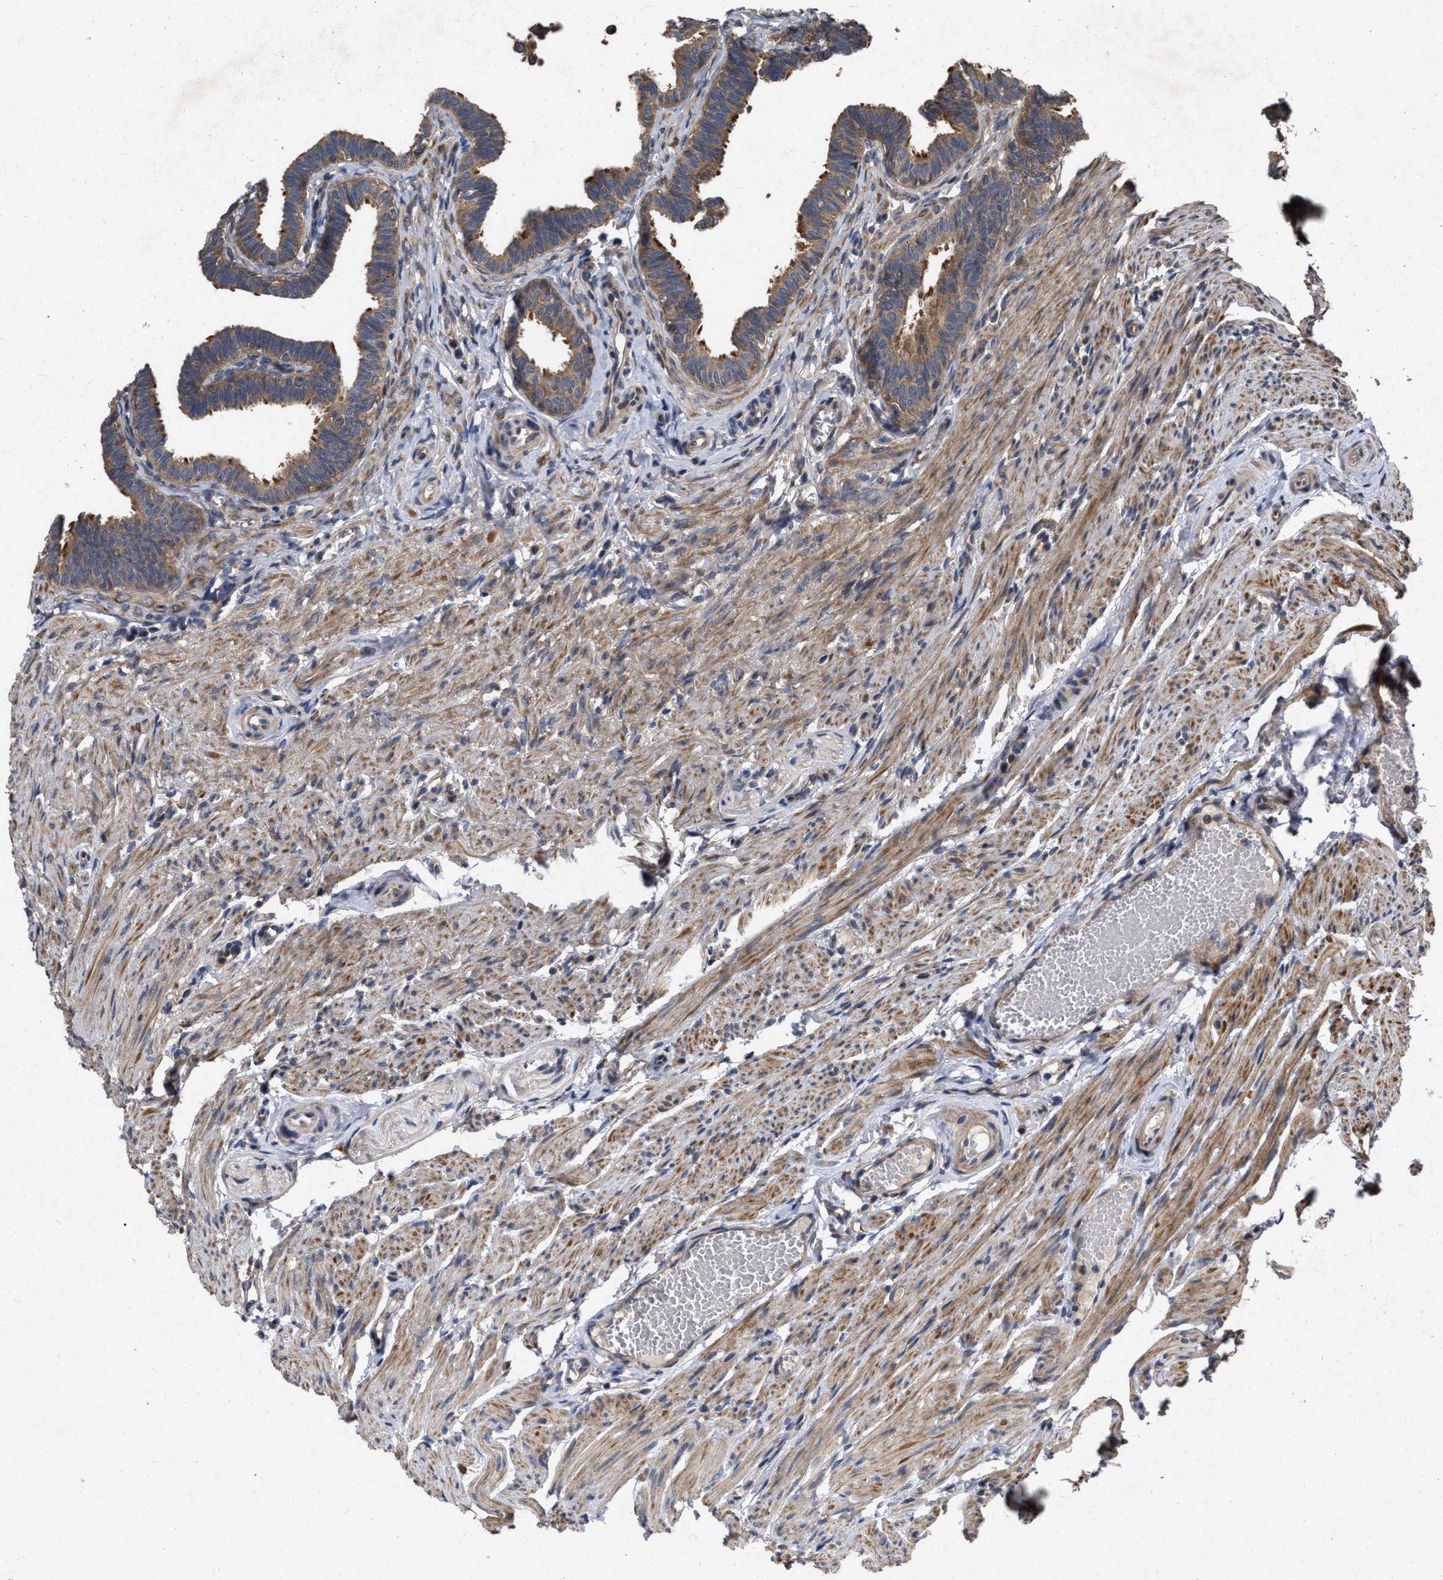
{"staining": {"intensity": "moderate", "quantity": ">75%", "location": "cytoplasmic/membranous"}, "tissue": "fallopian tube", "cell_type": "Glandular cells", "image_type": "normal", "snomed": [{"axis": "morphology", "description": "Normal tissue, NOS"}, {"axis": "topography", "description": "Fallopian tube"}, {"axis": "topography", "description": "Ovary"}], "caption": "Immunohistochemistry (IHC) of unremarkable fallopian tube exhibits medium levels of moderate cytoplasmic/membranous expression in about >75% of glandular cells.", "gene": "CDKN2C", "patient": {"sex": "female", "age": 23}}